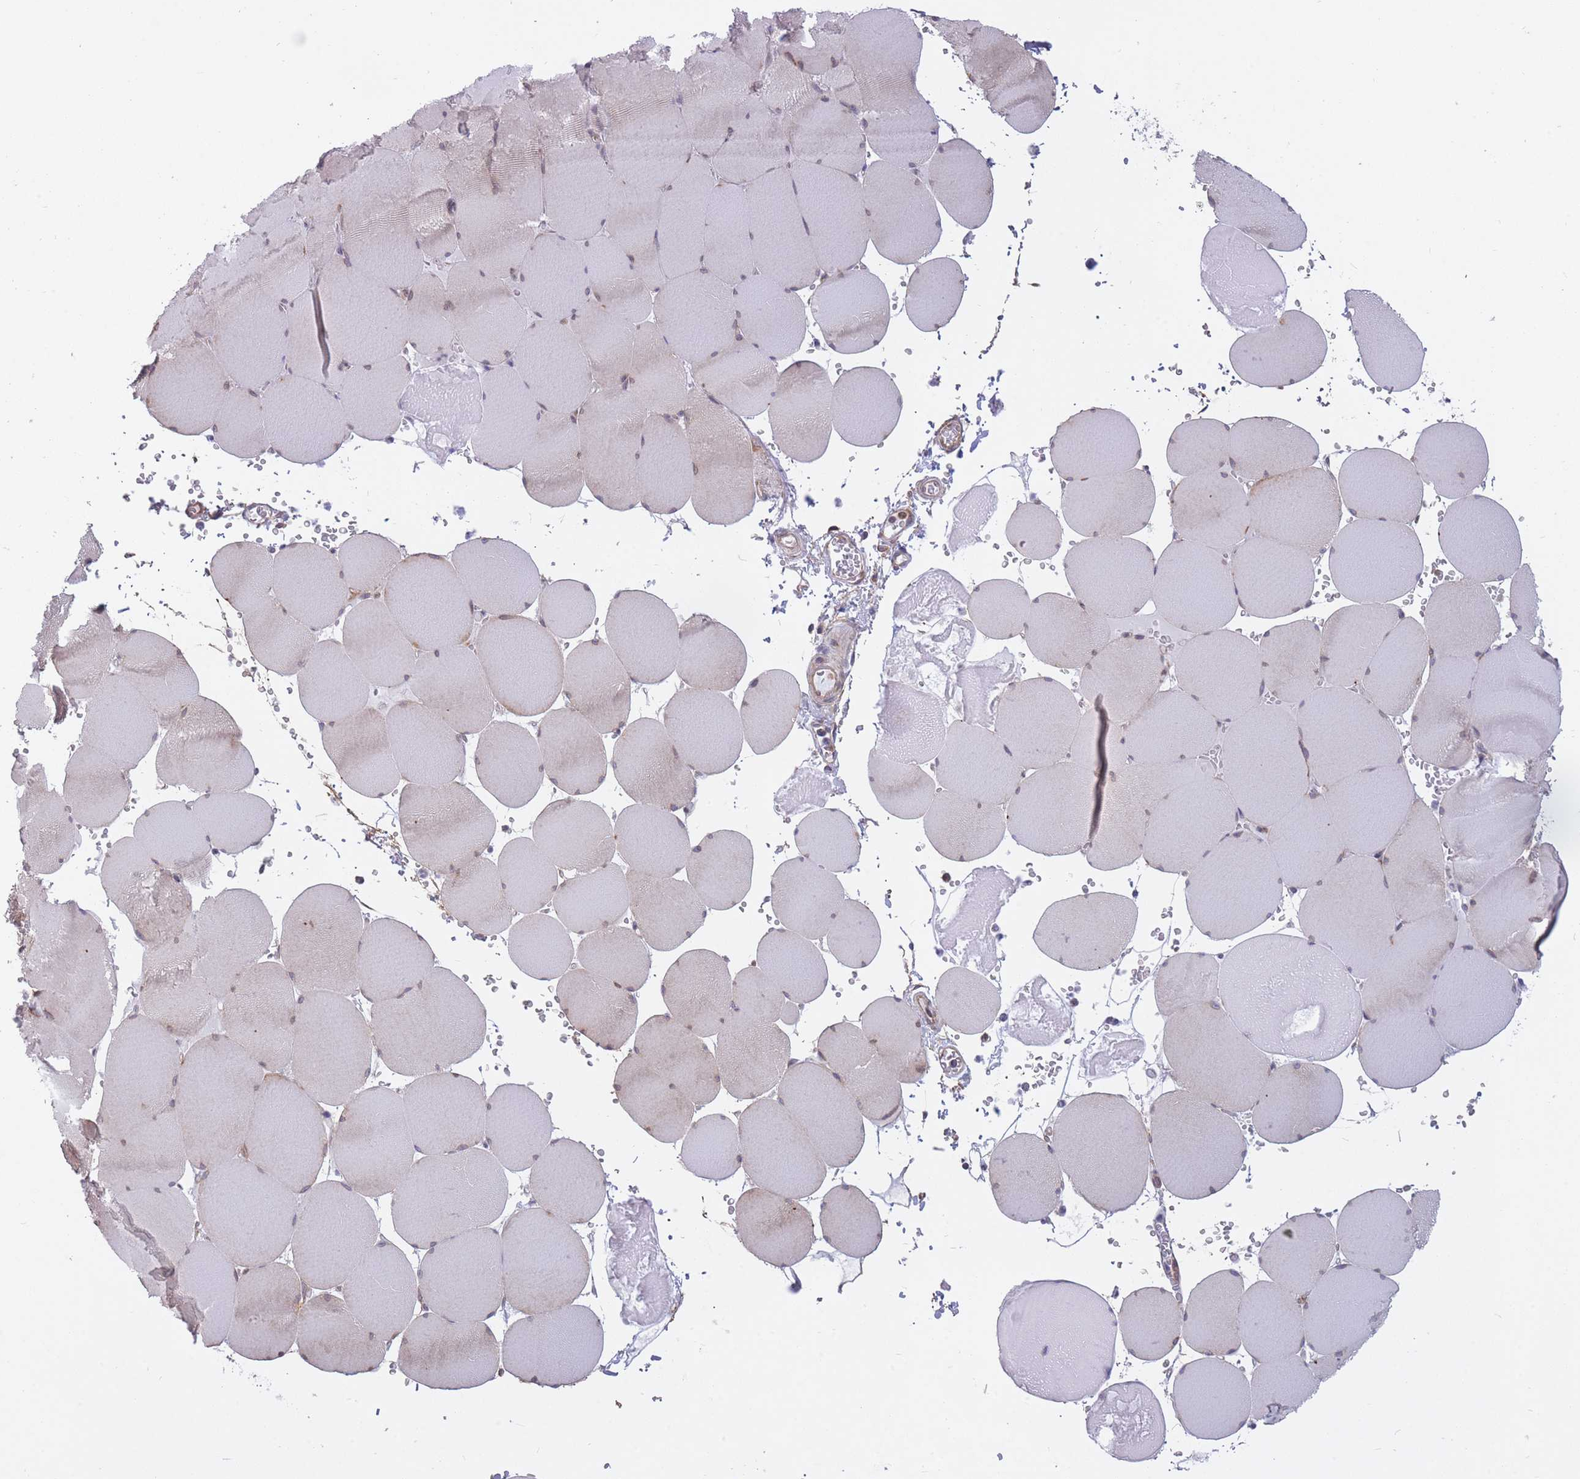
{"staining": {"intensity": "moderate", "quantity": "25%-75%", "location": "nuclear"}, "tissue": "skeletal muscle", "cell_type": "Myocytes", "image_type": "normal", "snomed": [{"axis": "morphology", "description": "Normal tissue, NOS"}, {"axis": "topography", "description": "Skeletal muscle"}, {"axis": "topography", "description": "Head-Neck"}], "caption": "The micrograph displays staining of benign skeletal muscle, revealing moderate nuclear protein positivity (brown color) within myocytes. Immunohistochemistry (ihc) stains the protein in brown and the nuclei are stained blue.", "gene": "CCDC124", "patient": {"sex": "male", "age": 66}}